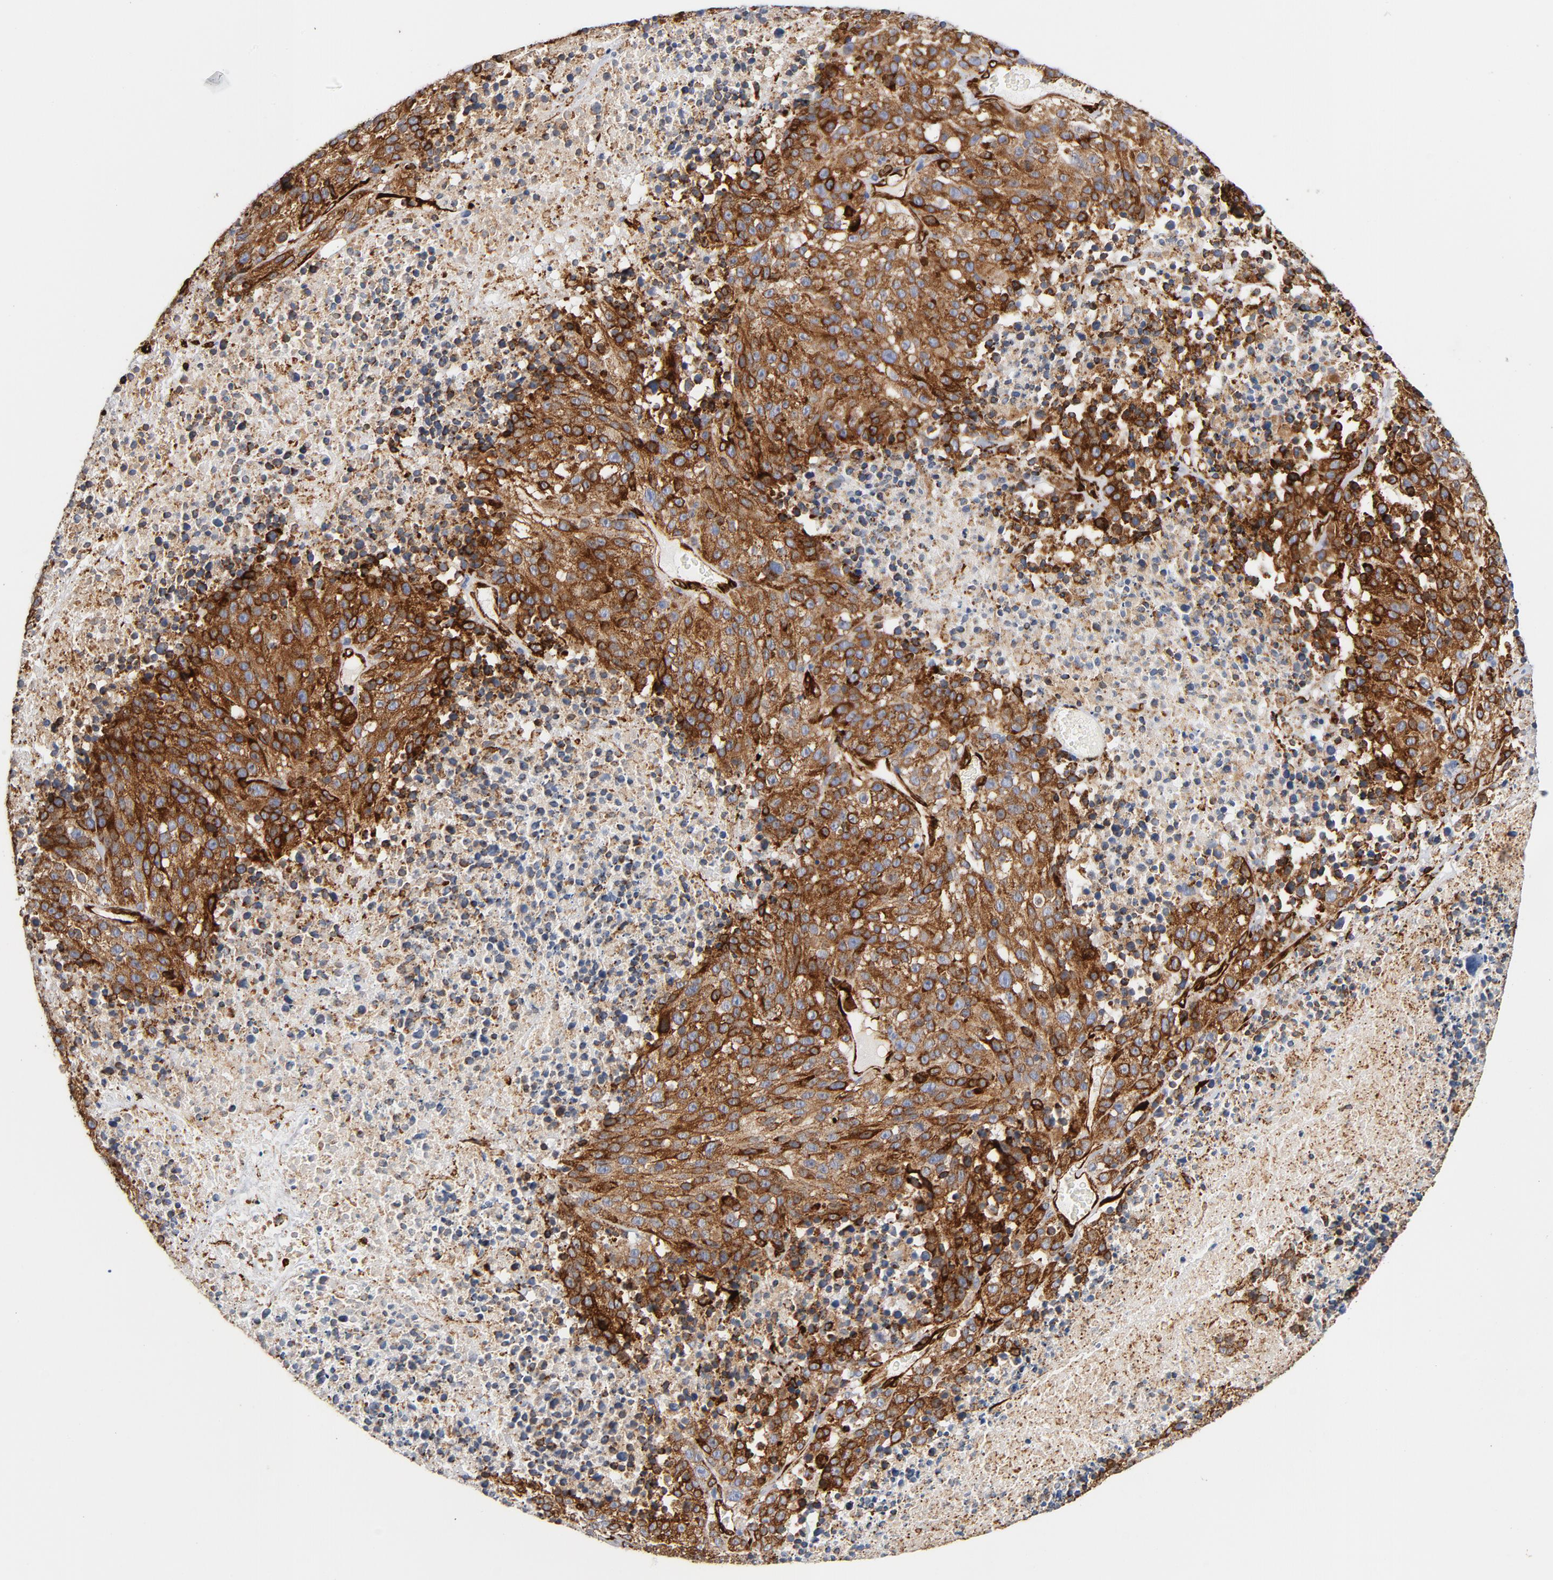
{"staining": {"intensity": "strong", "quantity": ">75%", "location": "cytoplasmic/membranous"}, "tissue": "melanoma", "cell_type": "Tumor cells", "image_type": "cancer", "snomed": [{"axis": "morphology", "description": "Malignant melanoma, Metastatic site"}, {"axis": "topography", "description": "Cerebral cortex"}], "caption": "IHC (DAB (3,3'-diaminobenzidine)) staining of human melanoma exhibits strong cytoplasmic/membranous protein expression in approximately >75% of tumor cells. (IHC, brightfield microscopy, high magnification).", "gene": "SERPINH1", "patient": {"sex": "female", "age": 52}}